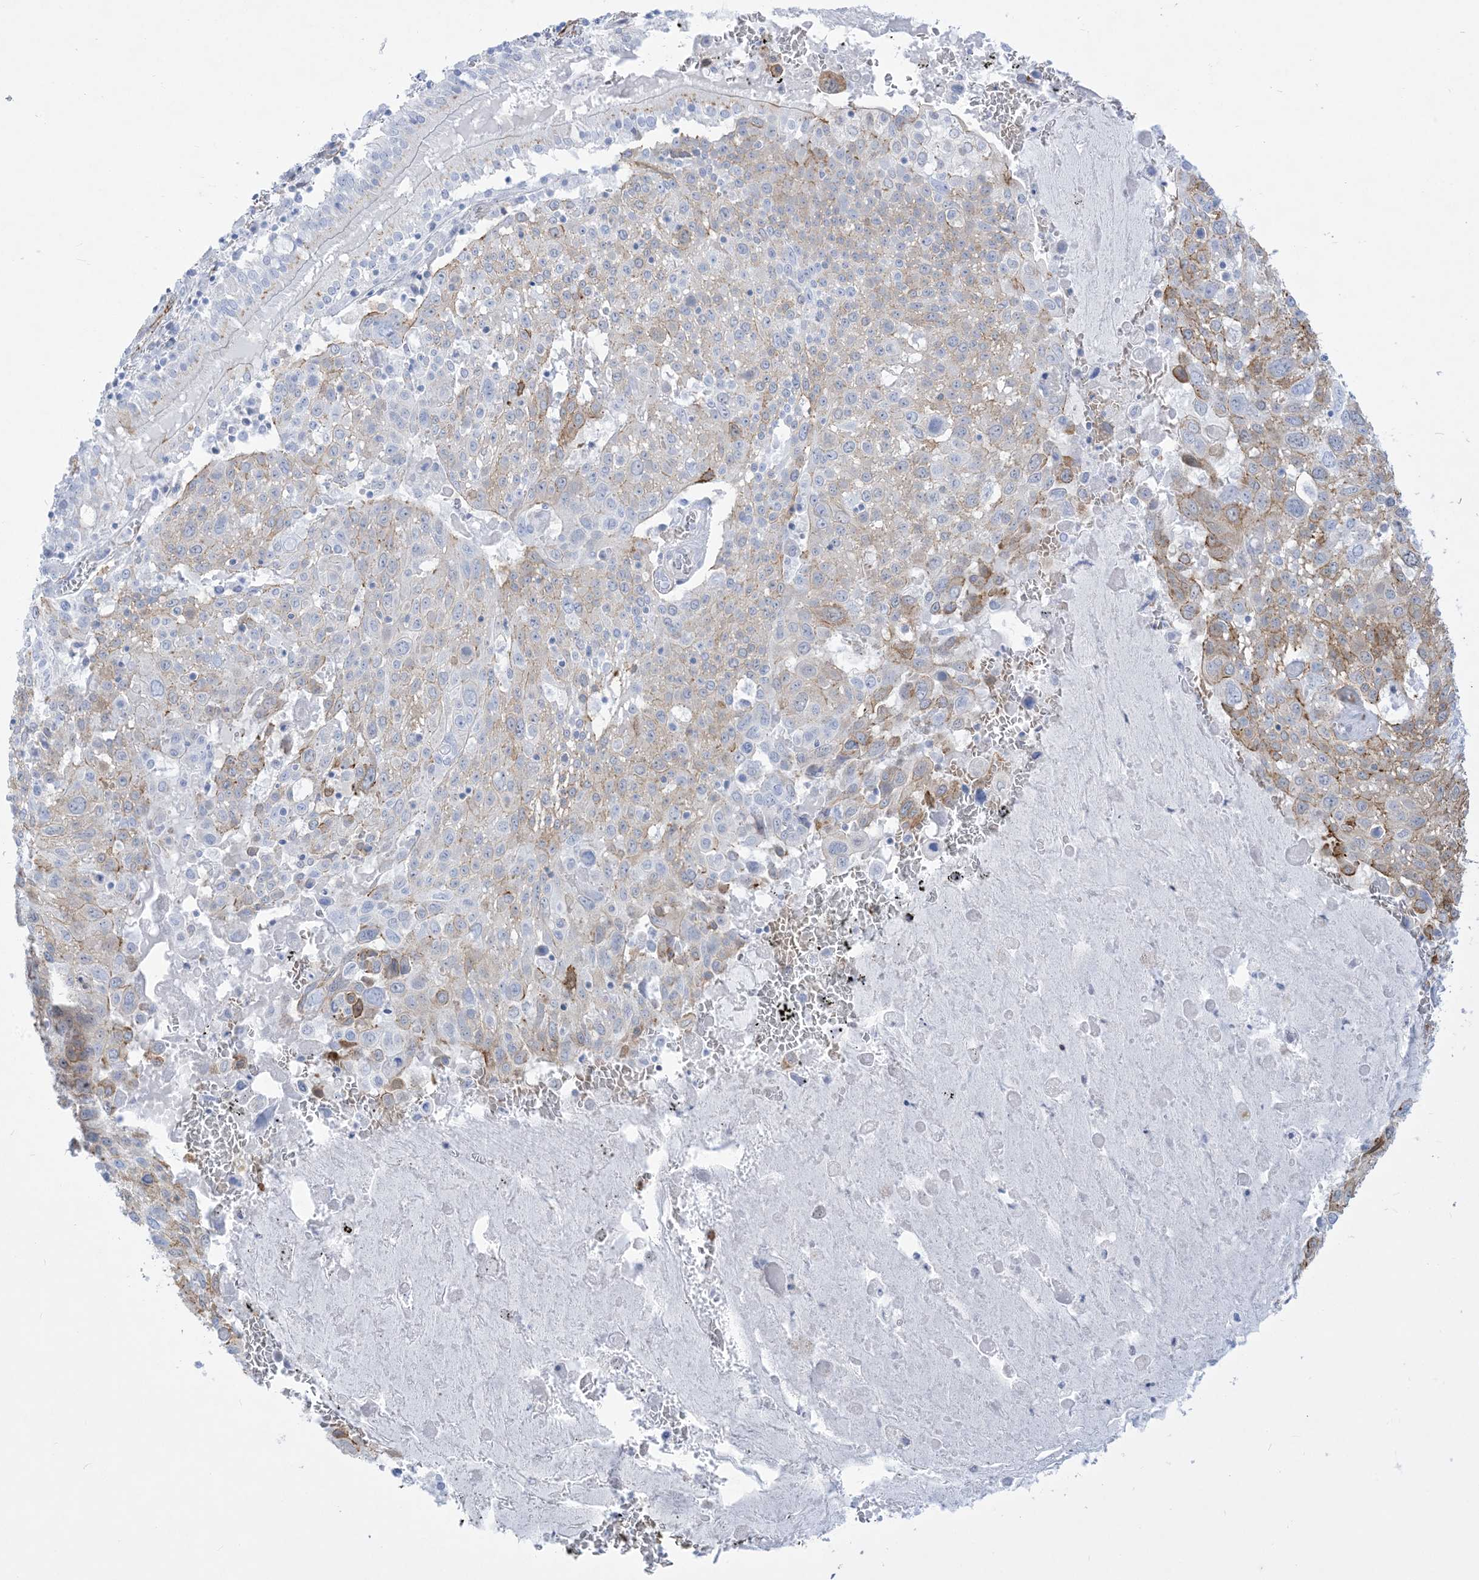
{"staining": {"intensity": "weak", "quantity": "25%-75%", "location": "cytoplasmic/membranous"}, "tissue": "lung cancer", "cell_type": "Tumor cells", "image_type": "cancer", "snomed": [{"axis": "morphology", "description": "Squamous cell carcinoma, NOS"}, {"axis": "topography", "description": "Lung"}], "caption": "Protein staining exhibits weak cytoplasmic/membranous staining in approximately 25%-75% of tumor cells in lung squamous cell carcinoma.", "gene": "B3GNT7", "patient": {"sex": "male", "age": 65}}